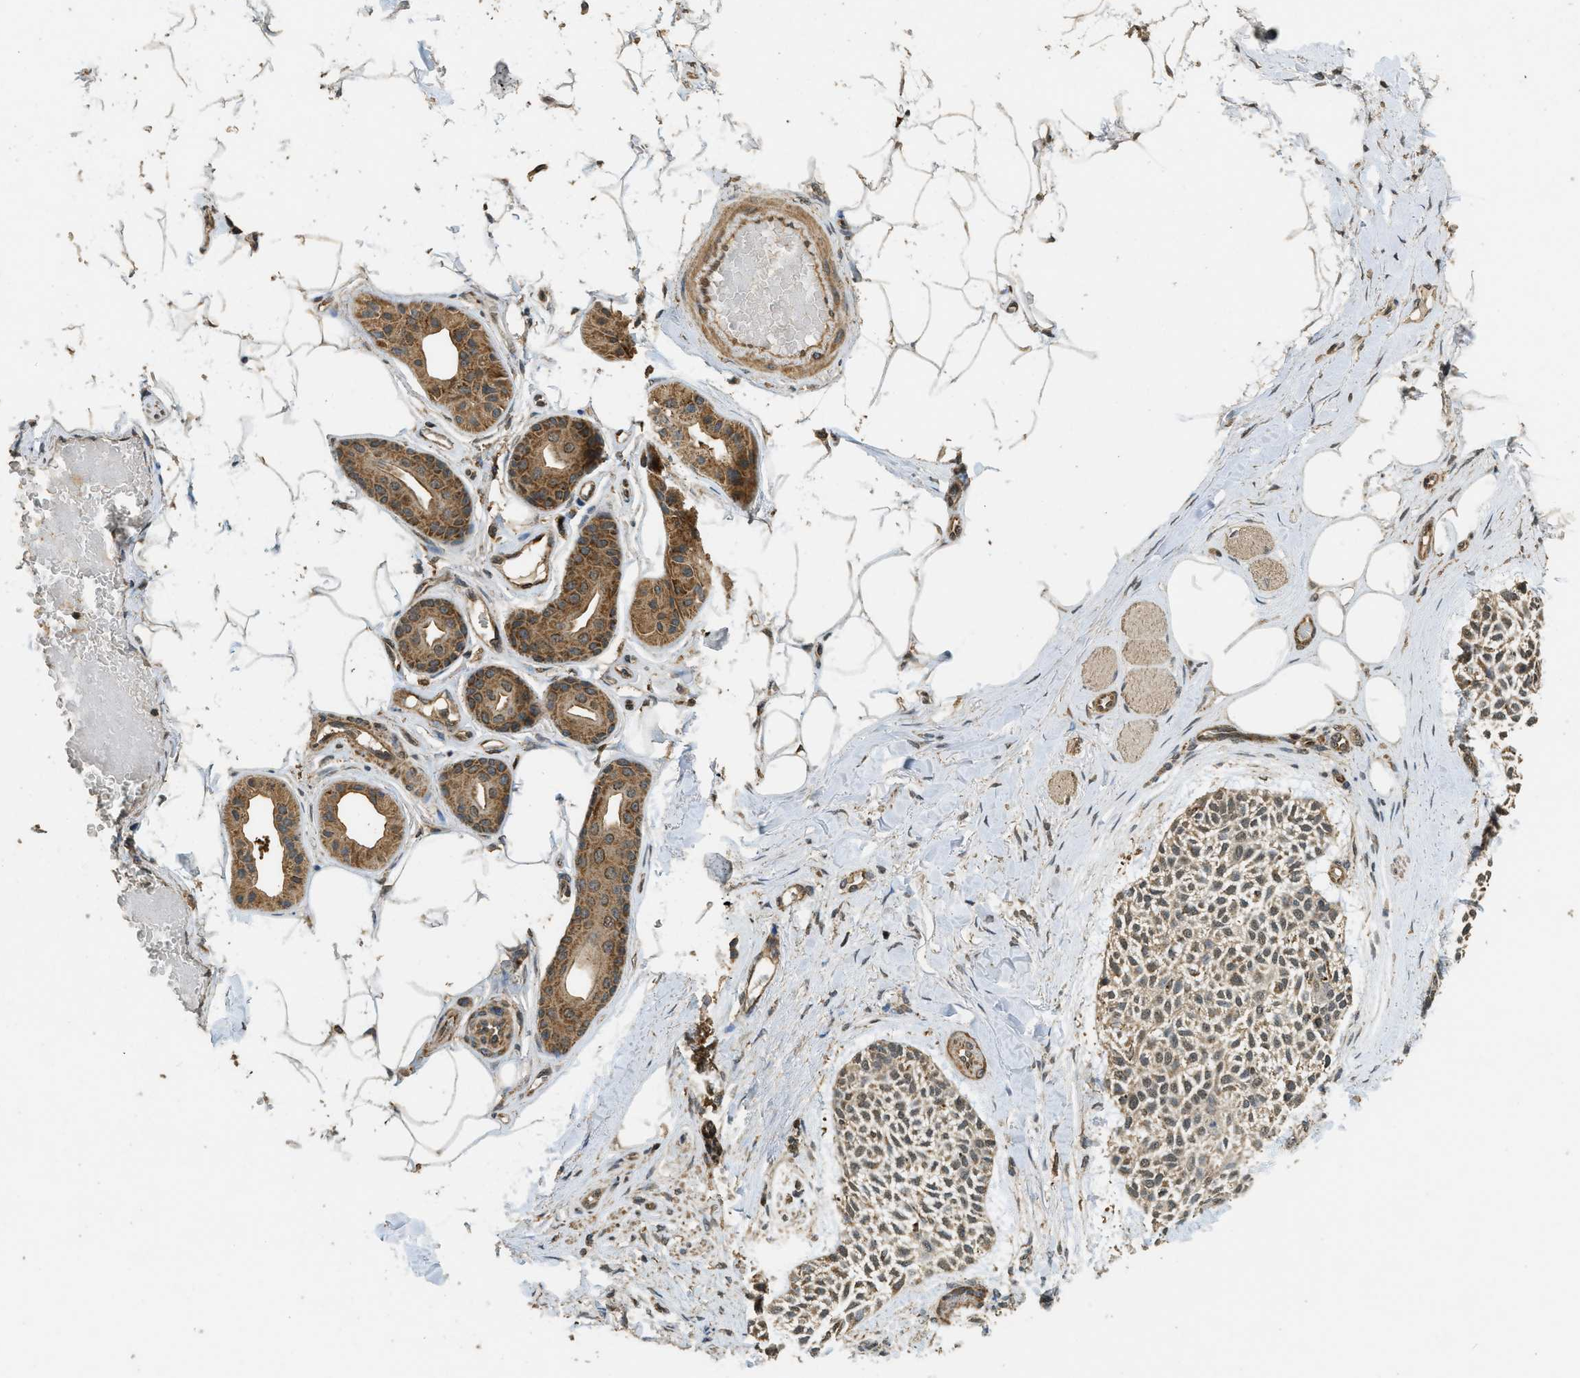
{"staining": {"intensity": "weak", "quantity": "25%-75%", "location": "cytoplasmic/membranous"}, "tissue": "skin cancer", "cell_type": "Tumor cells", "image_type": "cancer", "snomed": [{"axis": "morphology", "description": "Normal tissue, NOS"}, {"axis": "morphology", "description": "Basal cell carcinoma"}, {"axis": "topography", "description": "Skin"}], "caption": "A brown stain shows weak cytoplasmic/membranous staining of a protein in human skin cancer (basal cell carcinoma) tumor cells.", "gene": "CTPS1", "patient": {"sex": "female", "age": 70}}